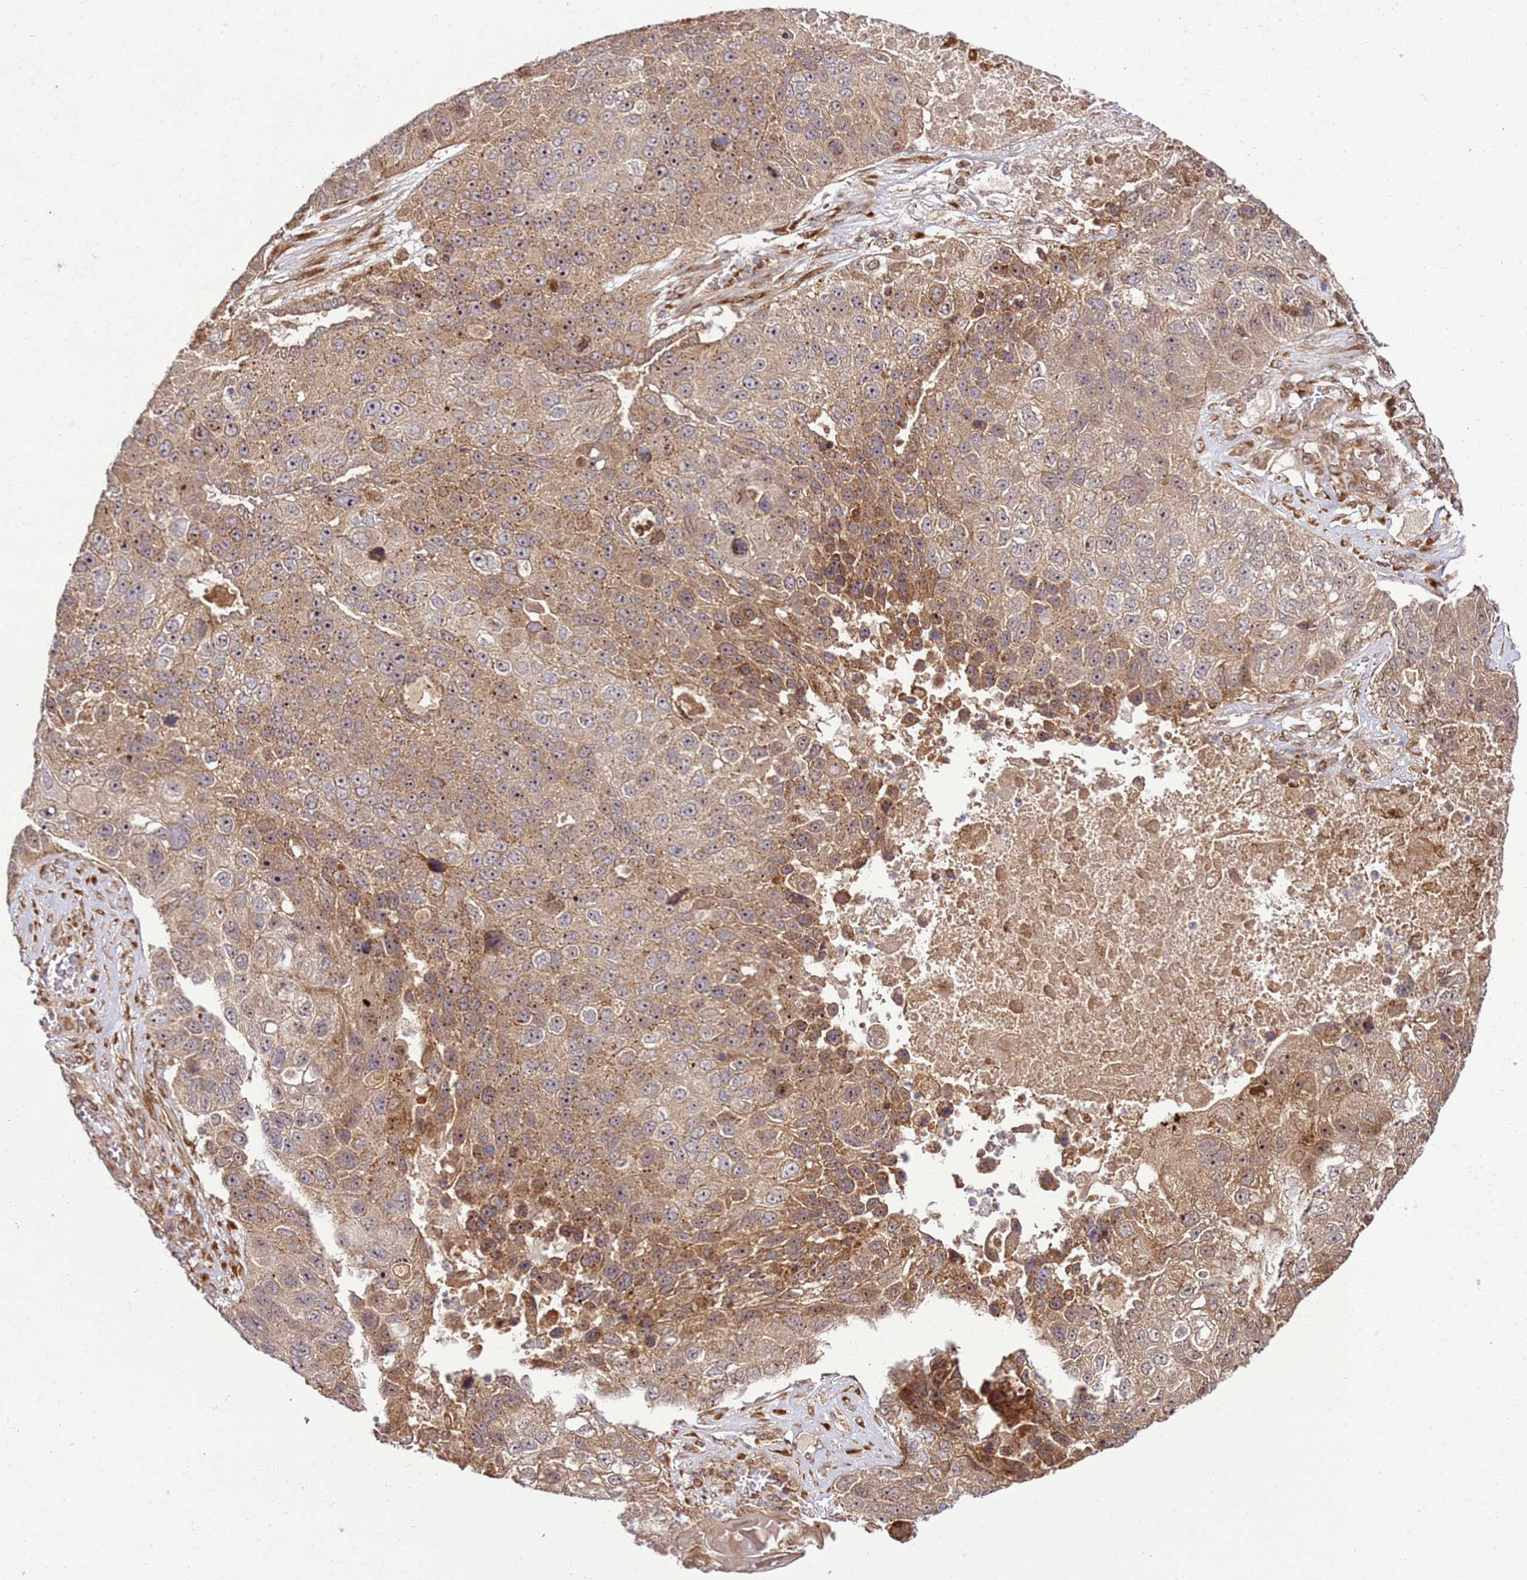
{"staining": {"intensity": "moderate", "quantity": ">75%", "location": "cytoplasmic/membranous,nuclear"}, "tissue": "lung cancer", "cell_type": "Tumor cells", "image_type": "cancer", "snomed": [{"axis": "morphology", "description": "Squamous cell carcinoma, NOS"}, {"axis": "topography", "description": "Lung"}], "caption": "This is an image of immunohistochemistry (IHC) staining of lung cancer, which shows moderate staining in the cytoplasmic/membranous and nuclear of tumor cells.", "gene": "RASA3", "patient": {"sex": "male", "age": 61}}